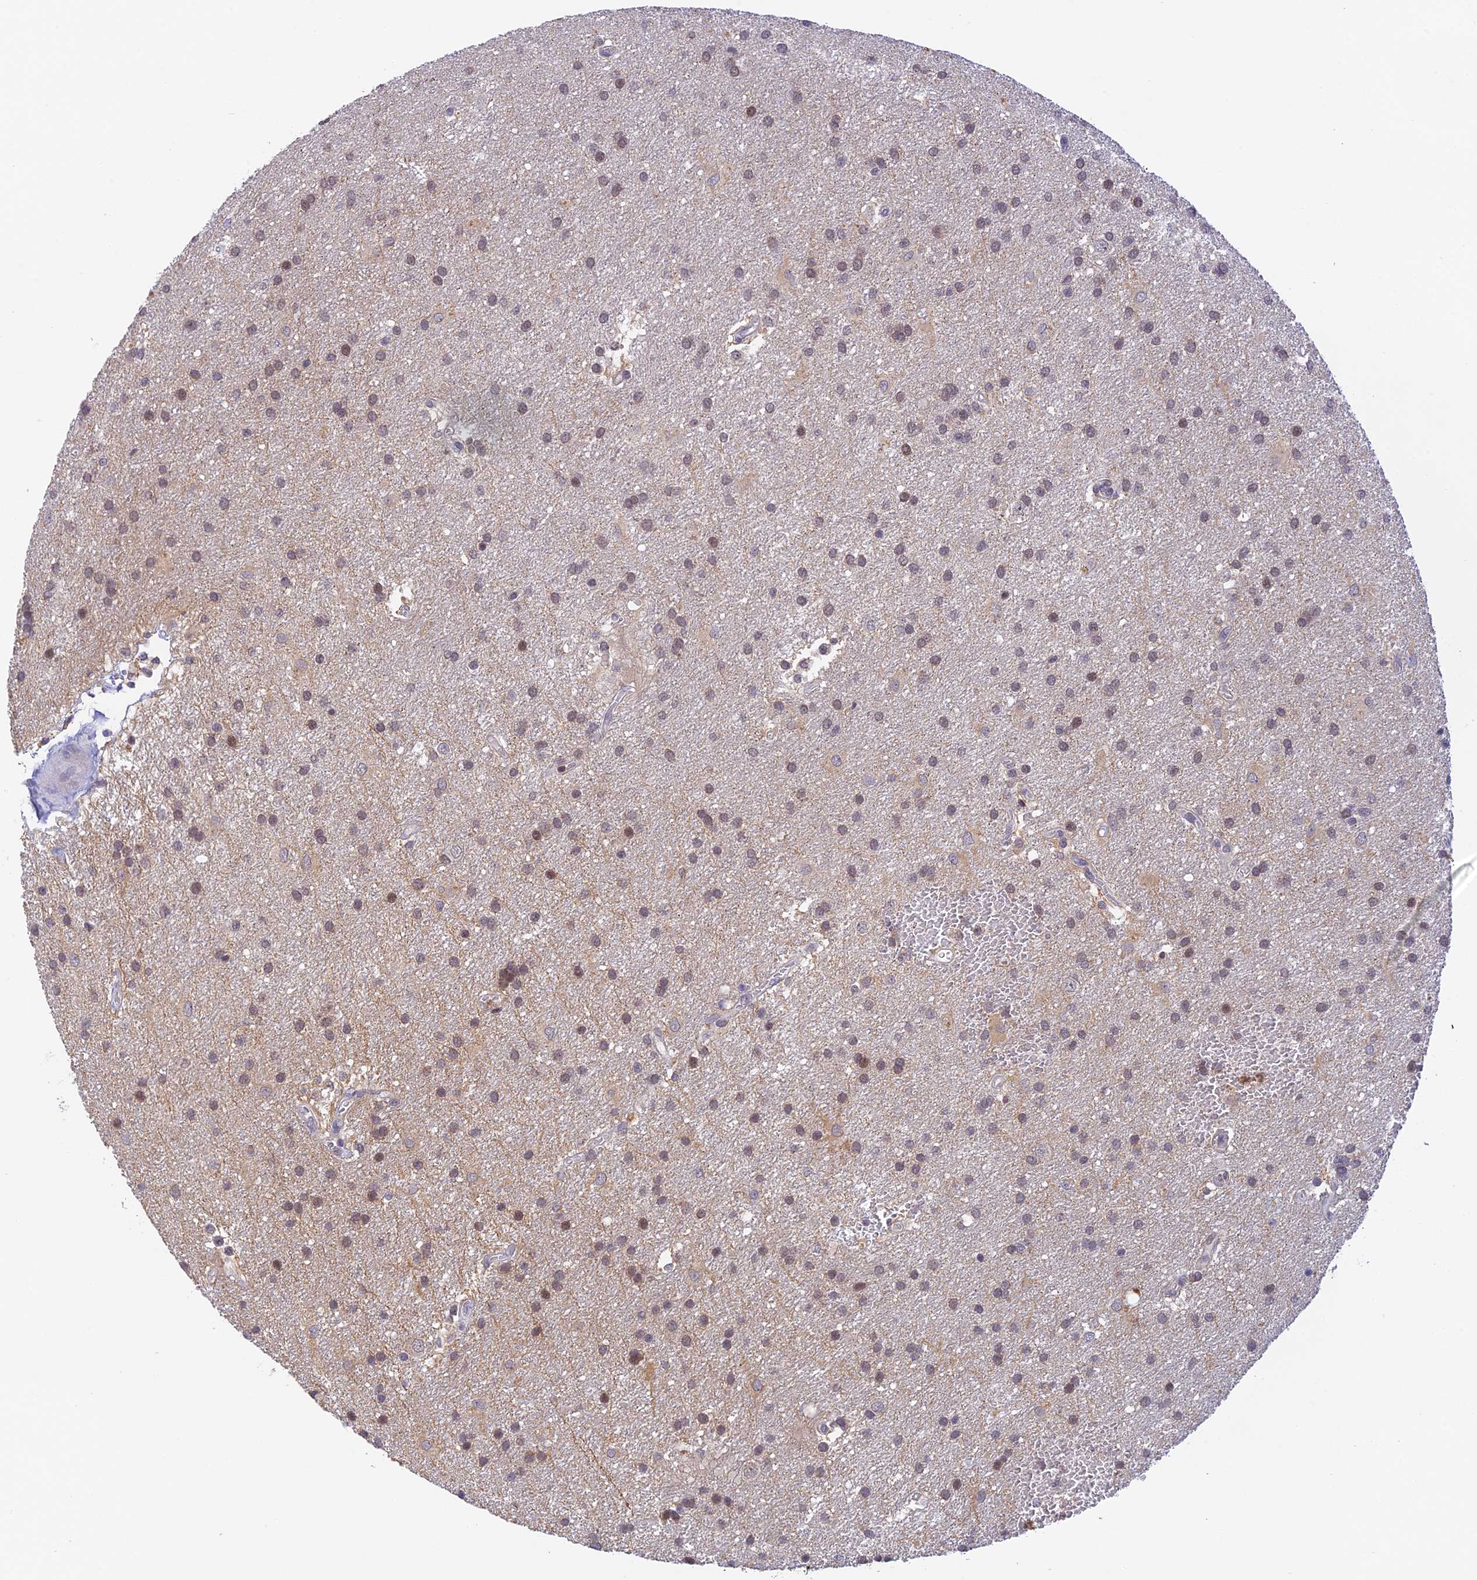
{"staining": {"intensity": "weak", "quantity": "25%-75%", "location": "nuclear"}, "tissue": "glioma", "cell_type": "Tumor cells", "image_type": "cancer", "snomed": [{"axis": "morphology", "description": "Glioma, malignant, Low grade"}, {"axis": "topography", "description": "Brain"}], "caption": "Malignant glioma (low-grade) stained with a protein marker demonstrates weak staining in tumor cells.", "gene": "PEX16", "patient": {"sex": "male", "age": 66}}